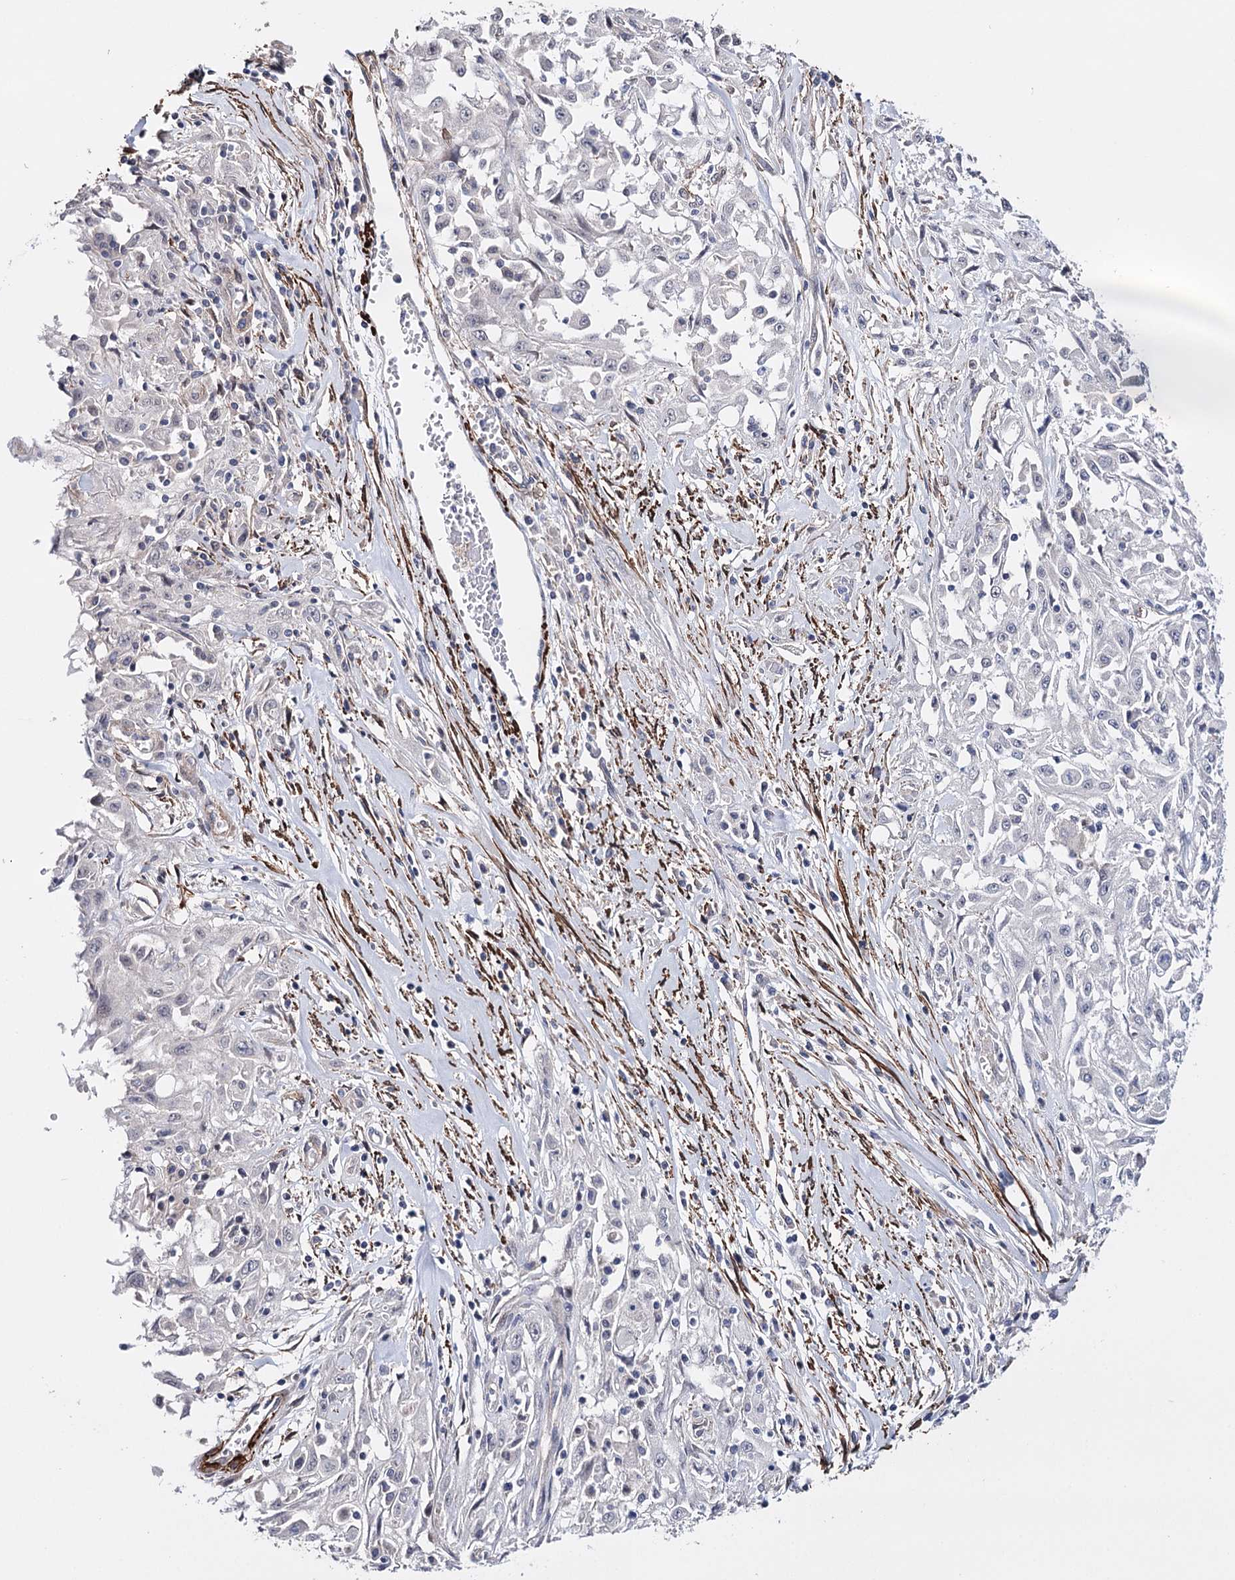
{"staining": {"intensity": "negative", "quantity": "none", "location": "none"}, "tissue": "skin cancer", "cell_type": "Tumor cells", "image_type": "cancer", "snomed": [{"axis": "morphology", "description": "Squamous cell carcinoma, NOS"}, {"axis": "morphology", "description": "Squamous cell carcinoma, metastatic, NOS"}, {"axis": "topography", "description": "Skin"}, {"axis": "topography", "description": "Lymph node"}], "caption": "Protein analysis of skin cancer exhibits no significant positivity in tumor cells. (Brightfield microscopy of DAB (3,3'-diaminobenzidine) immunohistochemistry at high magnification).", "gene": "CFAP46", "patient": {"sex": "male", "age": 75}}